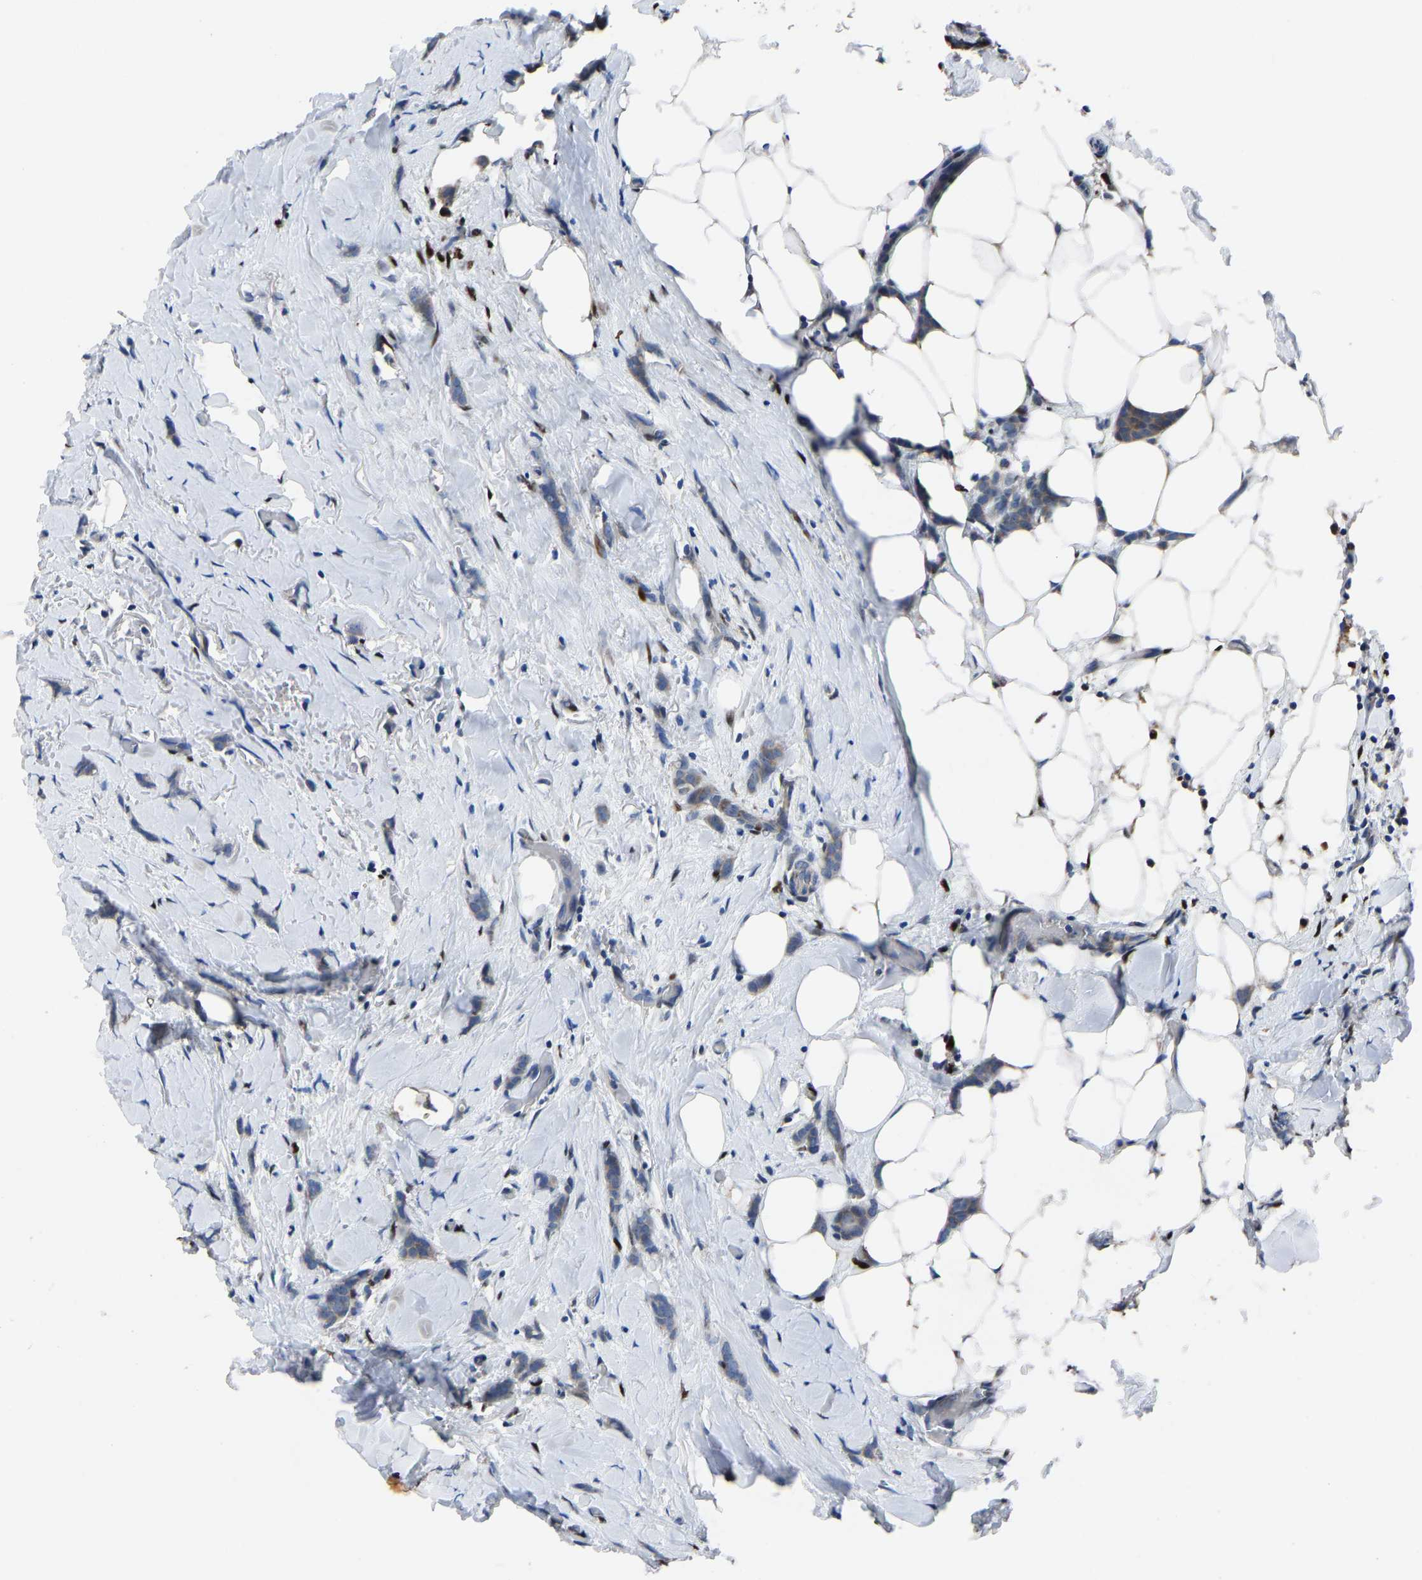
{"staining": {"intensity": "negative", "quantity": "none", "location": "none"}, "tissue": "breast cancer", "cell_type": "Tumor cells", "image_type": "cancer", "snomed": [{"axis": "morphology", "description": "Lobular carcinoma, in situ"}, {"axis": "morphology", "description": "Lobular carcinoma"}, {"axis": "topography", "description": "Breast"}], "caption": "Breast cancer was stained to show a protein in brown. There is no significant staining in tumor cells.", "gene": "EGR1", "patient": {"sex": "female", "age": 41}}